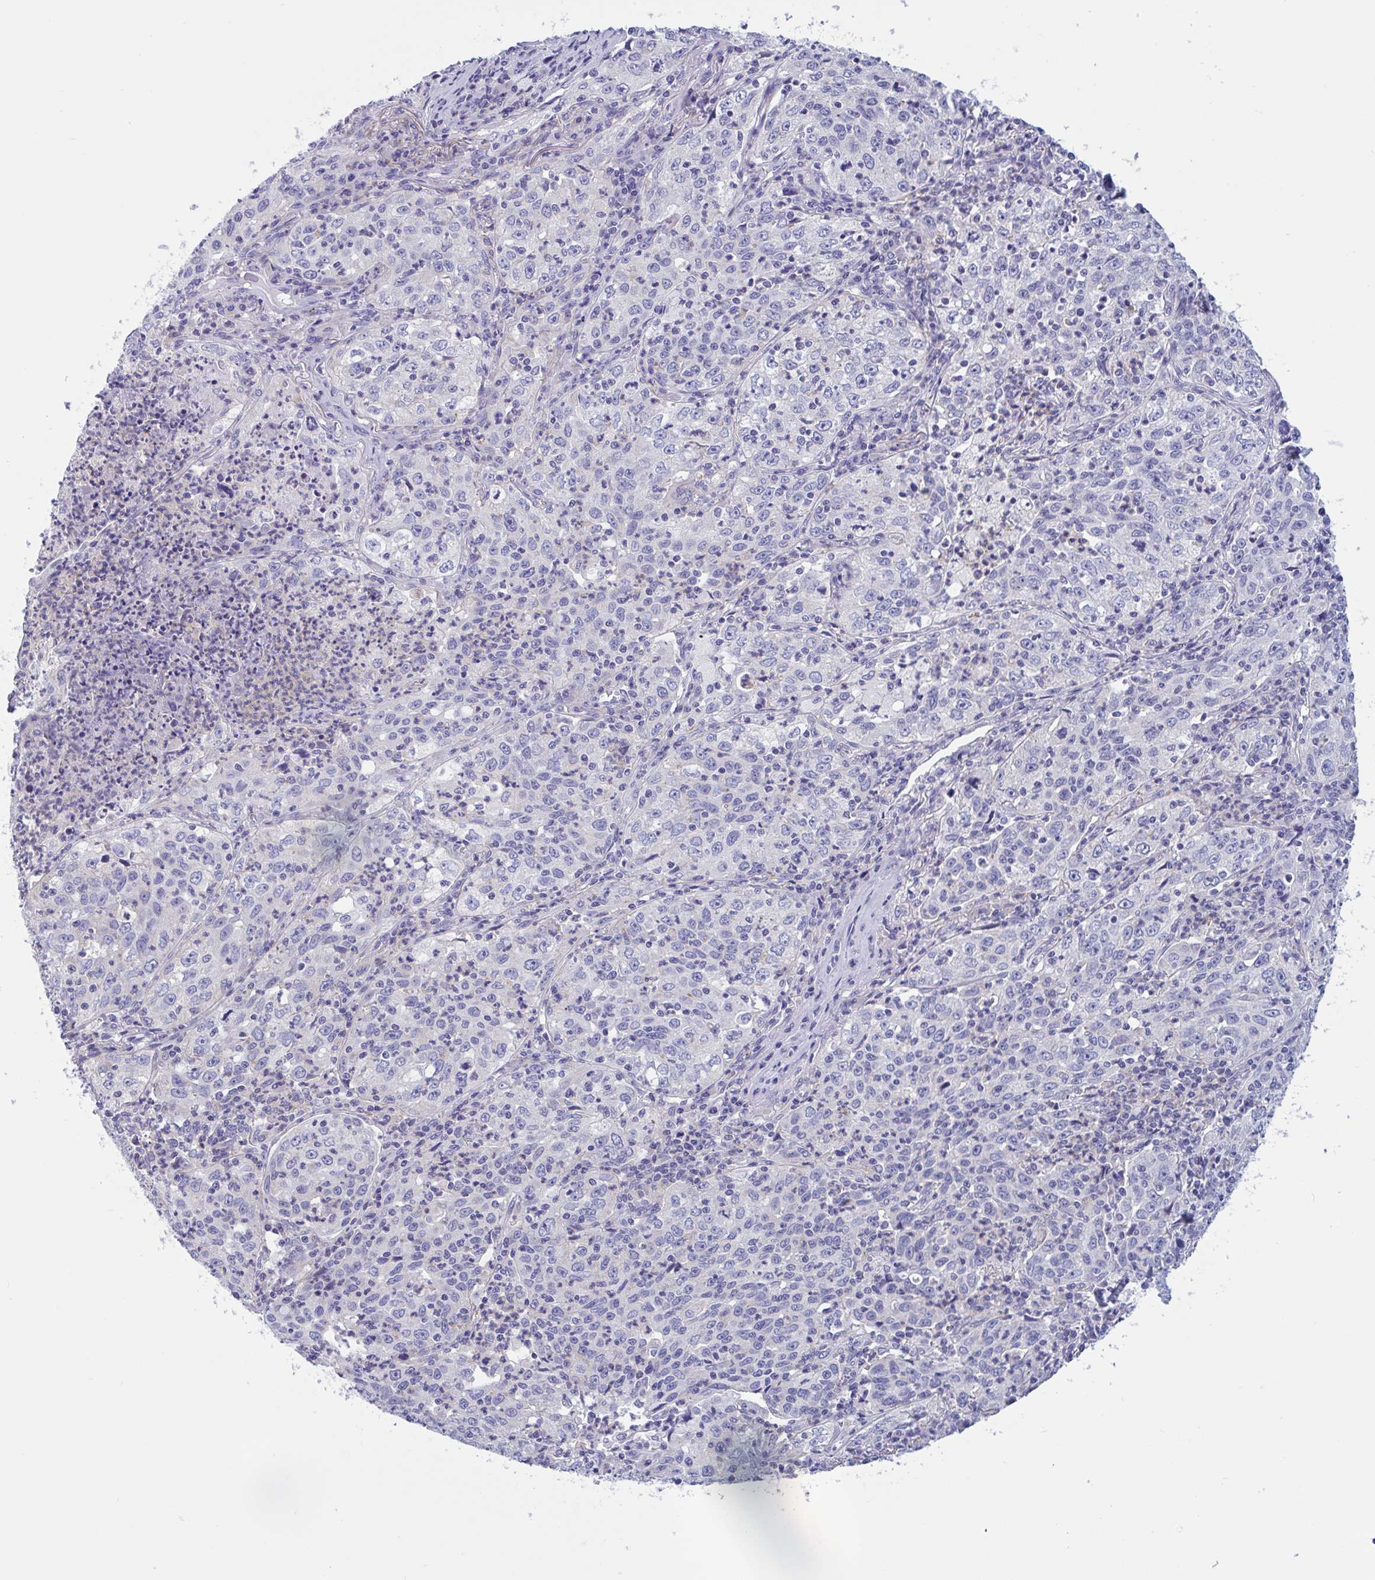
{"staining": {"intensity": "negative", "quantity": "none", "location": "none"}, "tissue": "lung cancer", "cell_type": "Tumor cells", "image_type": "cancer", "snomed": [{"axis": "morphology", "description": "Squamous cell carcinoma, NOS"}, {"axis": "topography", "description": "Lung"}], "caption": "Tumor cells are negative for brown protein staining in lung squamous cell carcinoma.", "gene": "OXLD1", "patient": {"sex": "male", "age": 71}}